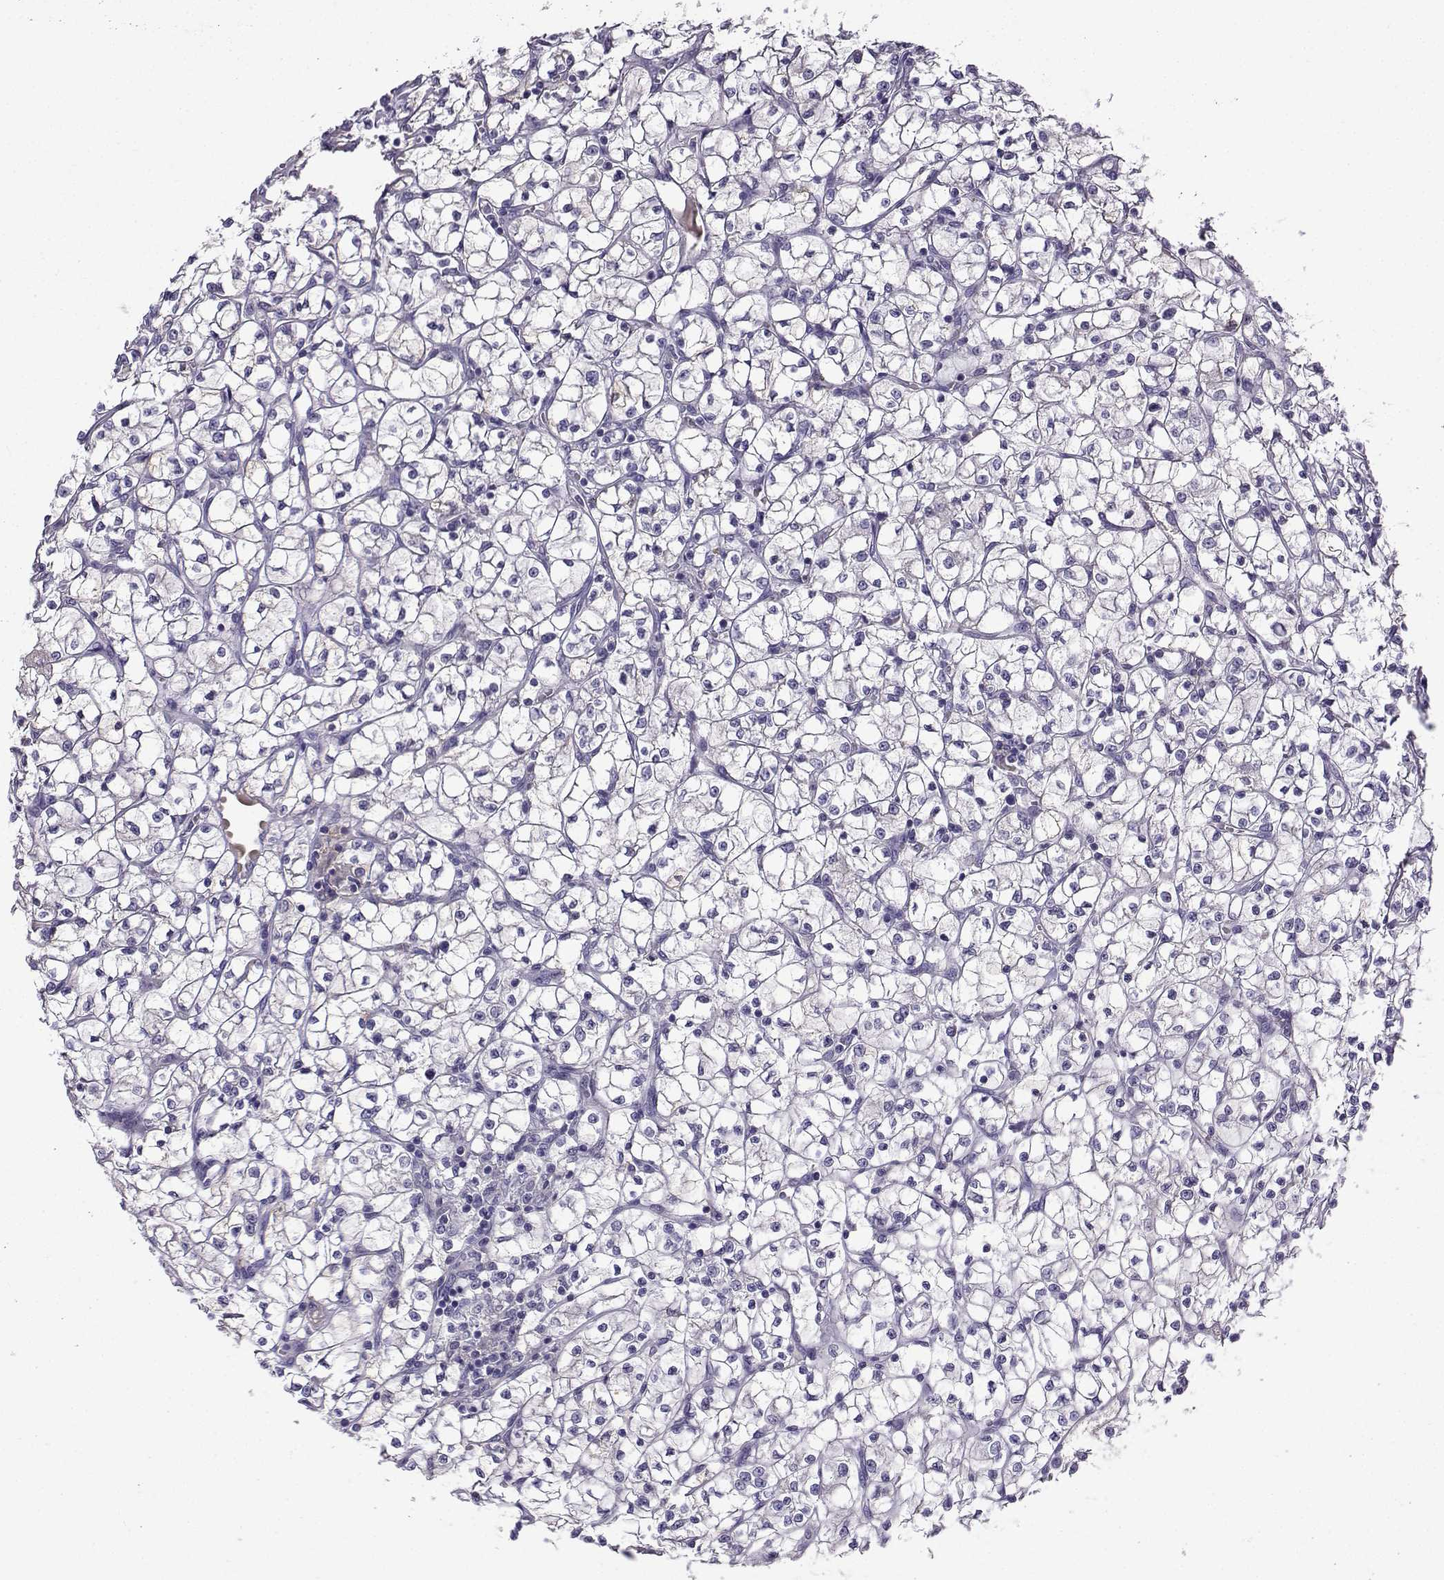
{"staining": {"intensity": "negative", "quantity": "none", "location": "none"}, "tissue": "renal cancer", "cell_type": "Tumor cells", "image_type": "cancer", "snomed": [{"axis": "morphology", "description": "Adenocarcinoma, NOS"}, {"axis": "topography", "description": "Kidney"}], "caption": "This is an IHC photomicrograph of renal cancer. There is no expression in tumor cells.", "gene": "LINGO1", "patient": {"sex": "female", "age": 64}}